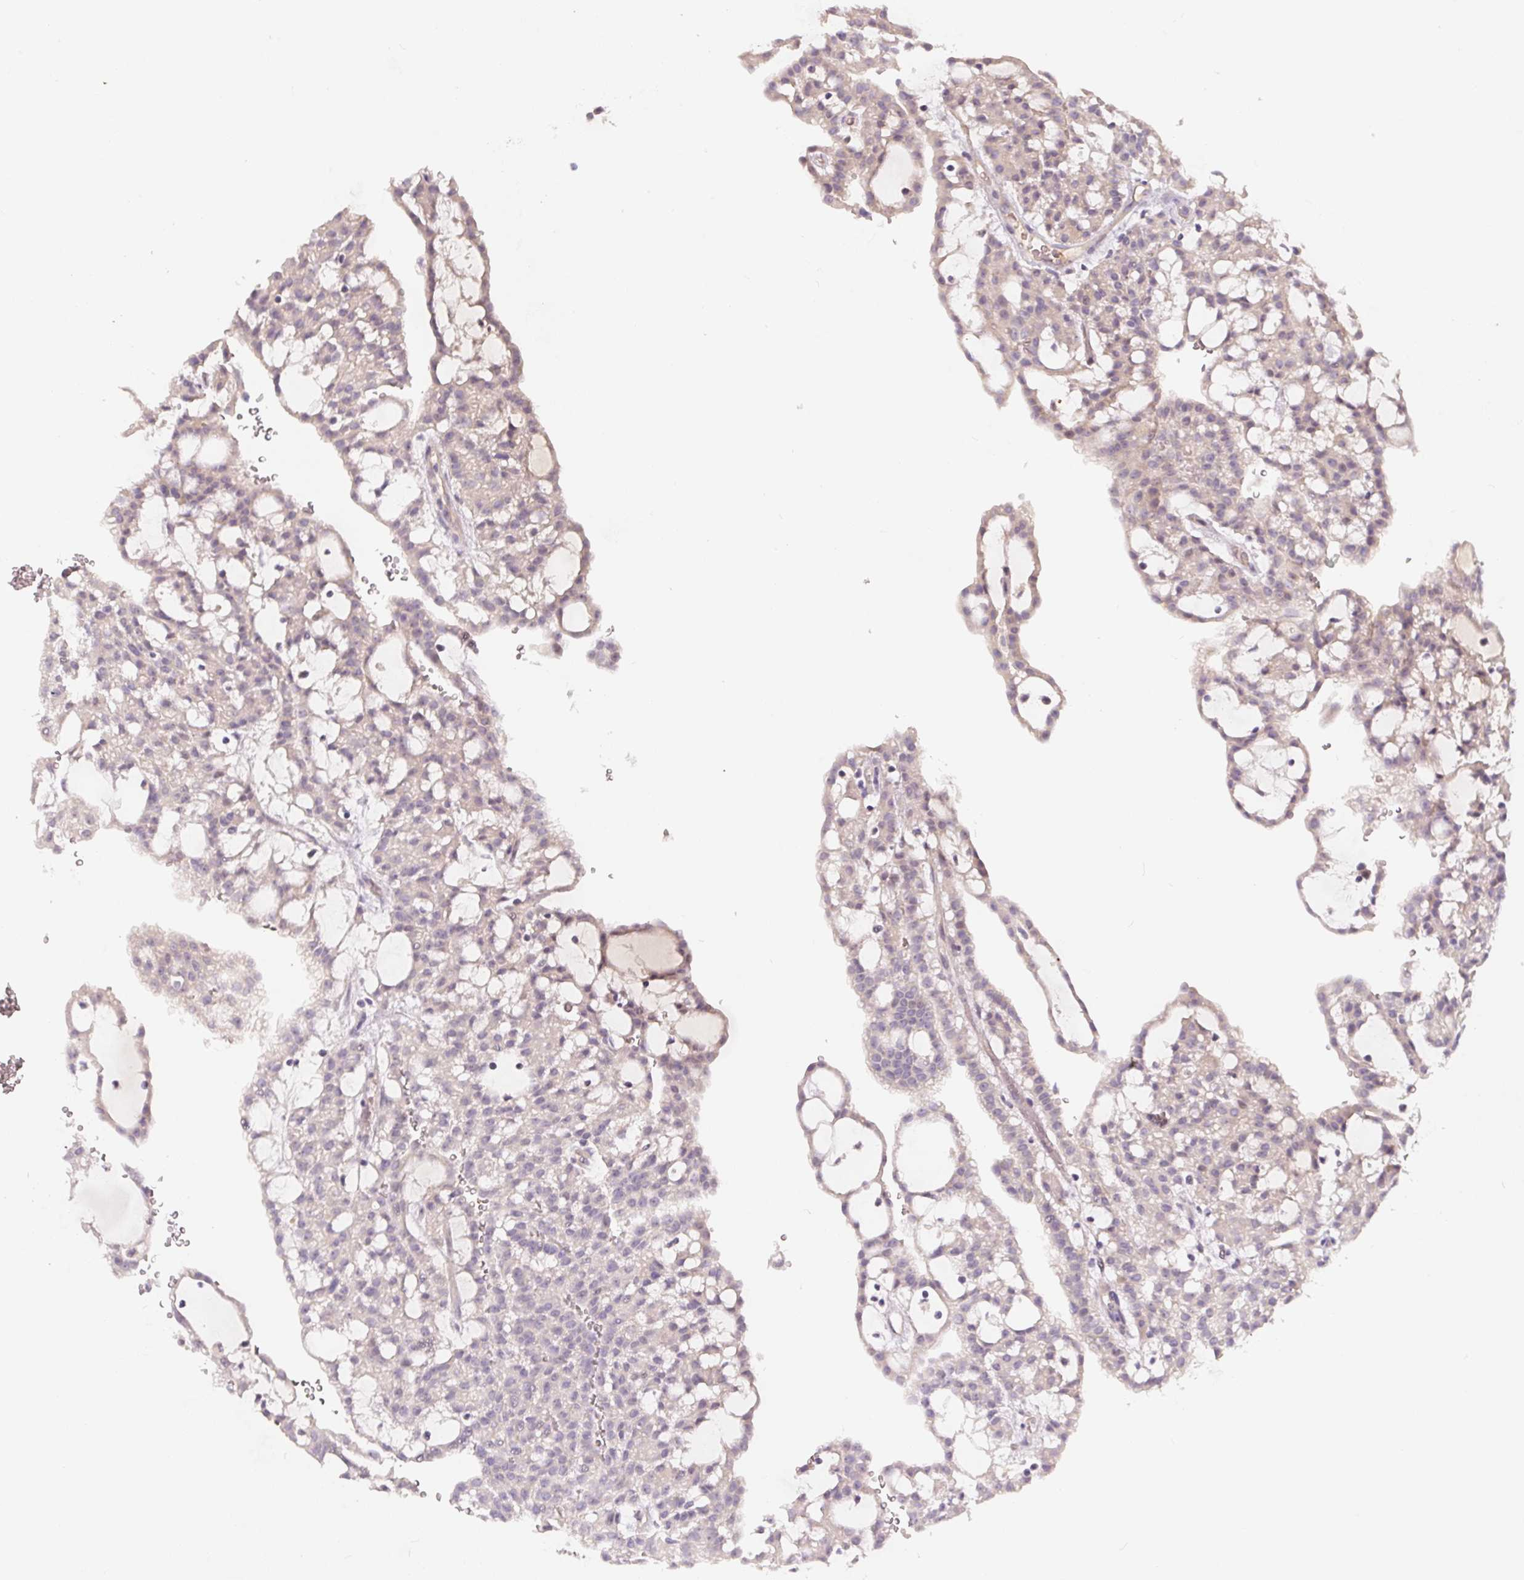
{"staining": {"intensity": "weak", "quantity": "<25%", "location": "nuclear"}, "tissue": "renal cancer", "cell_type": "Tumor cells", "image_type": "cancer", "snomed": [{"axis": "morphology", "description": "Adenocarcinoma, NOS"}, {"axis": "topography", "description": "Kidney"}], "caption": "Tumor cells show no significant expression in renal cancer (adenocarcinoma).", "gene": "PWWP3B", "patient": {"sex": "male", "age": 63}}